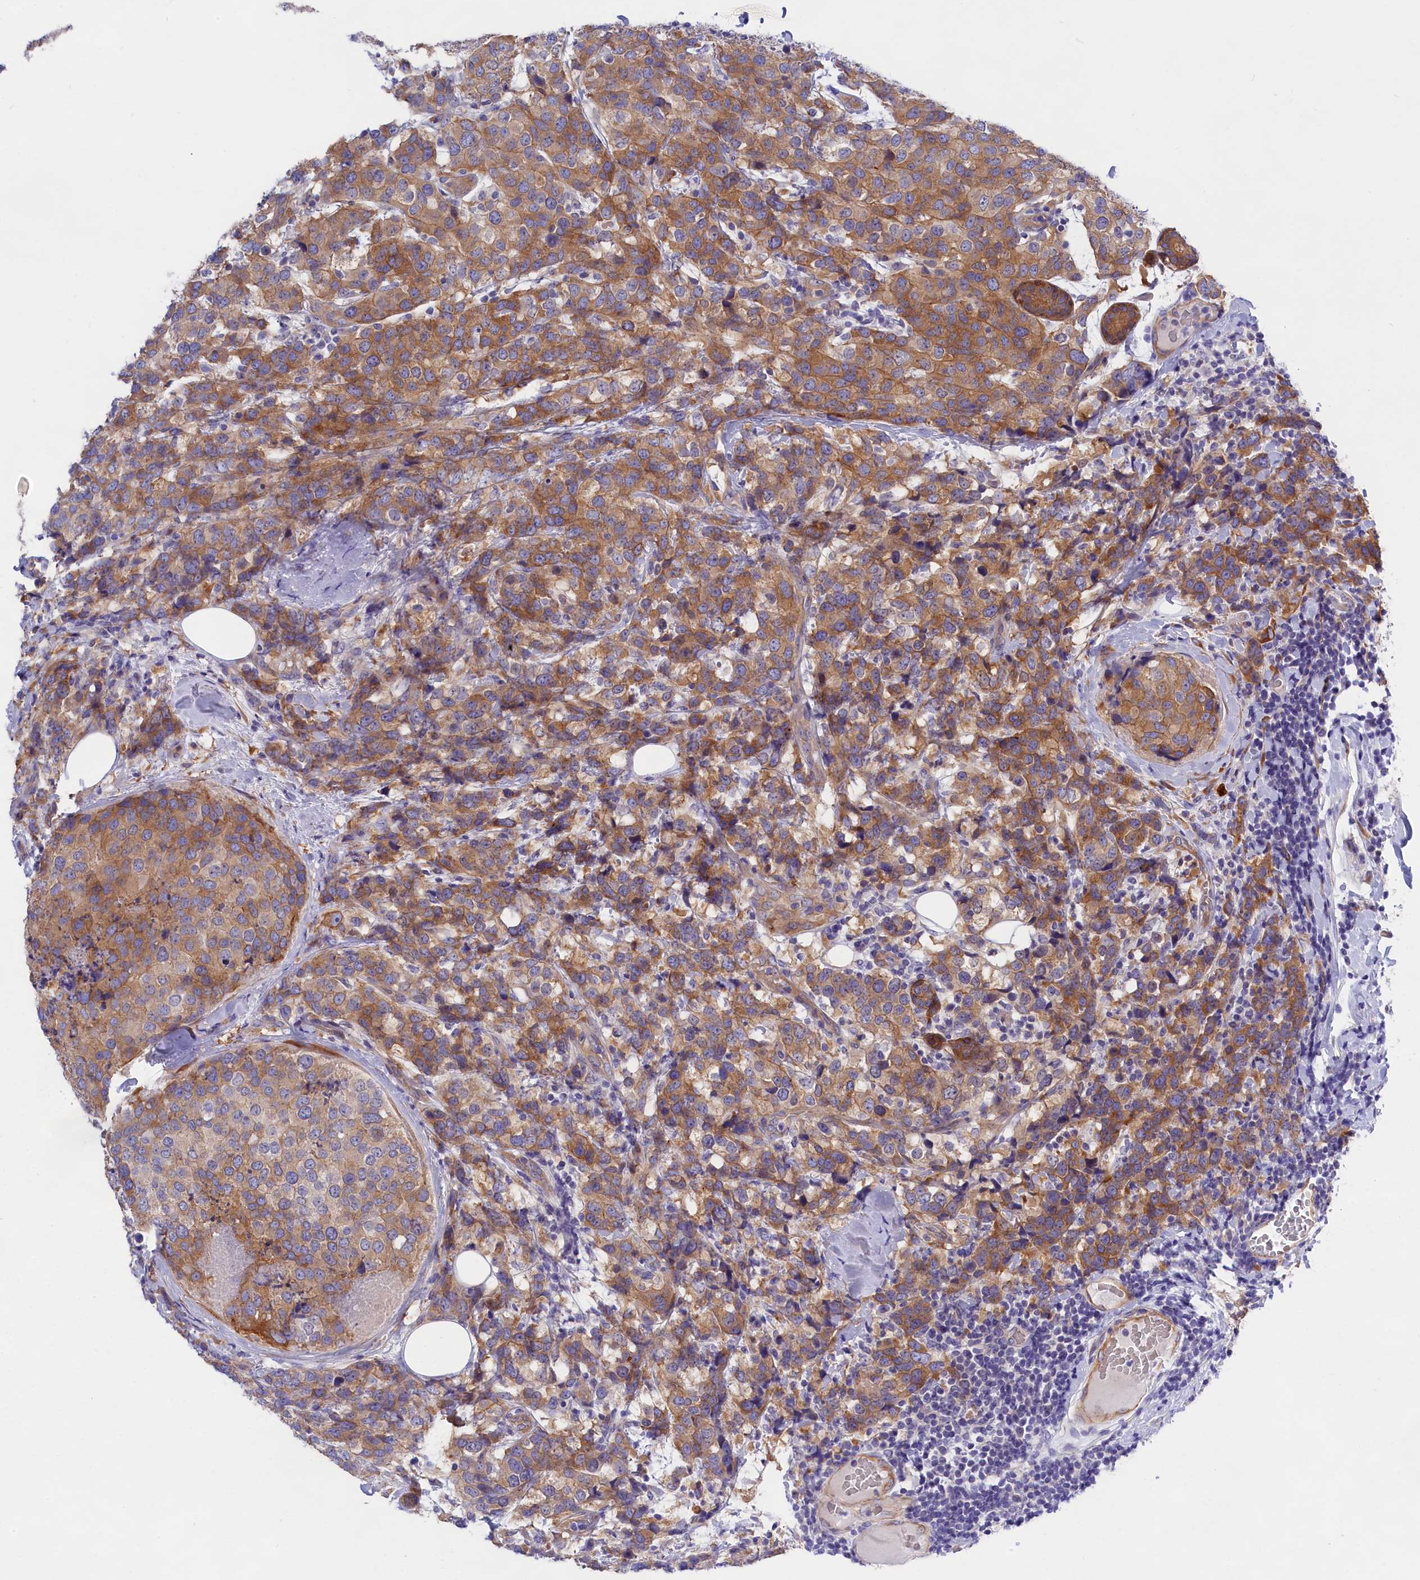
{"staining": {"intensity": "moderate", "quantity": ">75%", "location": "cytoplasmic/membranous"}, "tissue": "breast cancer", "cell_type": "Tumor cells", "image_type": "cancer", "snomed": [{"axis": "morphology", "description": "Lobular carcinoma"}, {"axis": "topography", "description": "Breast"}], "caption": "Moderate cytoplasmic/membranous positivity for a protein is present in about >75% of tumor cells of breast cancer using immunohistochemistry.", "gene": "PPP1R13L", "patient": {"sex": "female", "age": 59}}